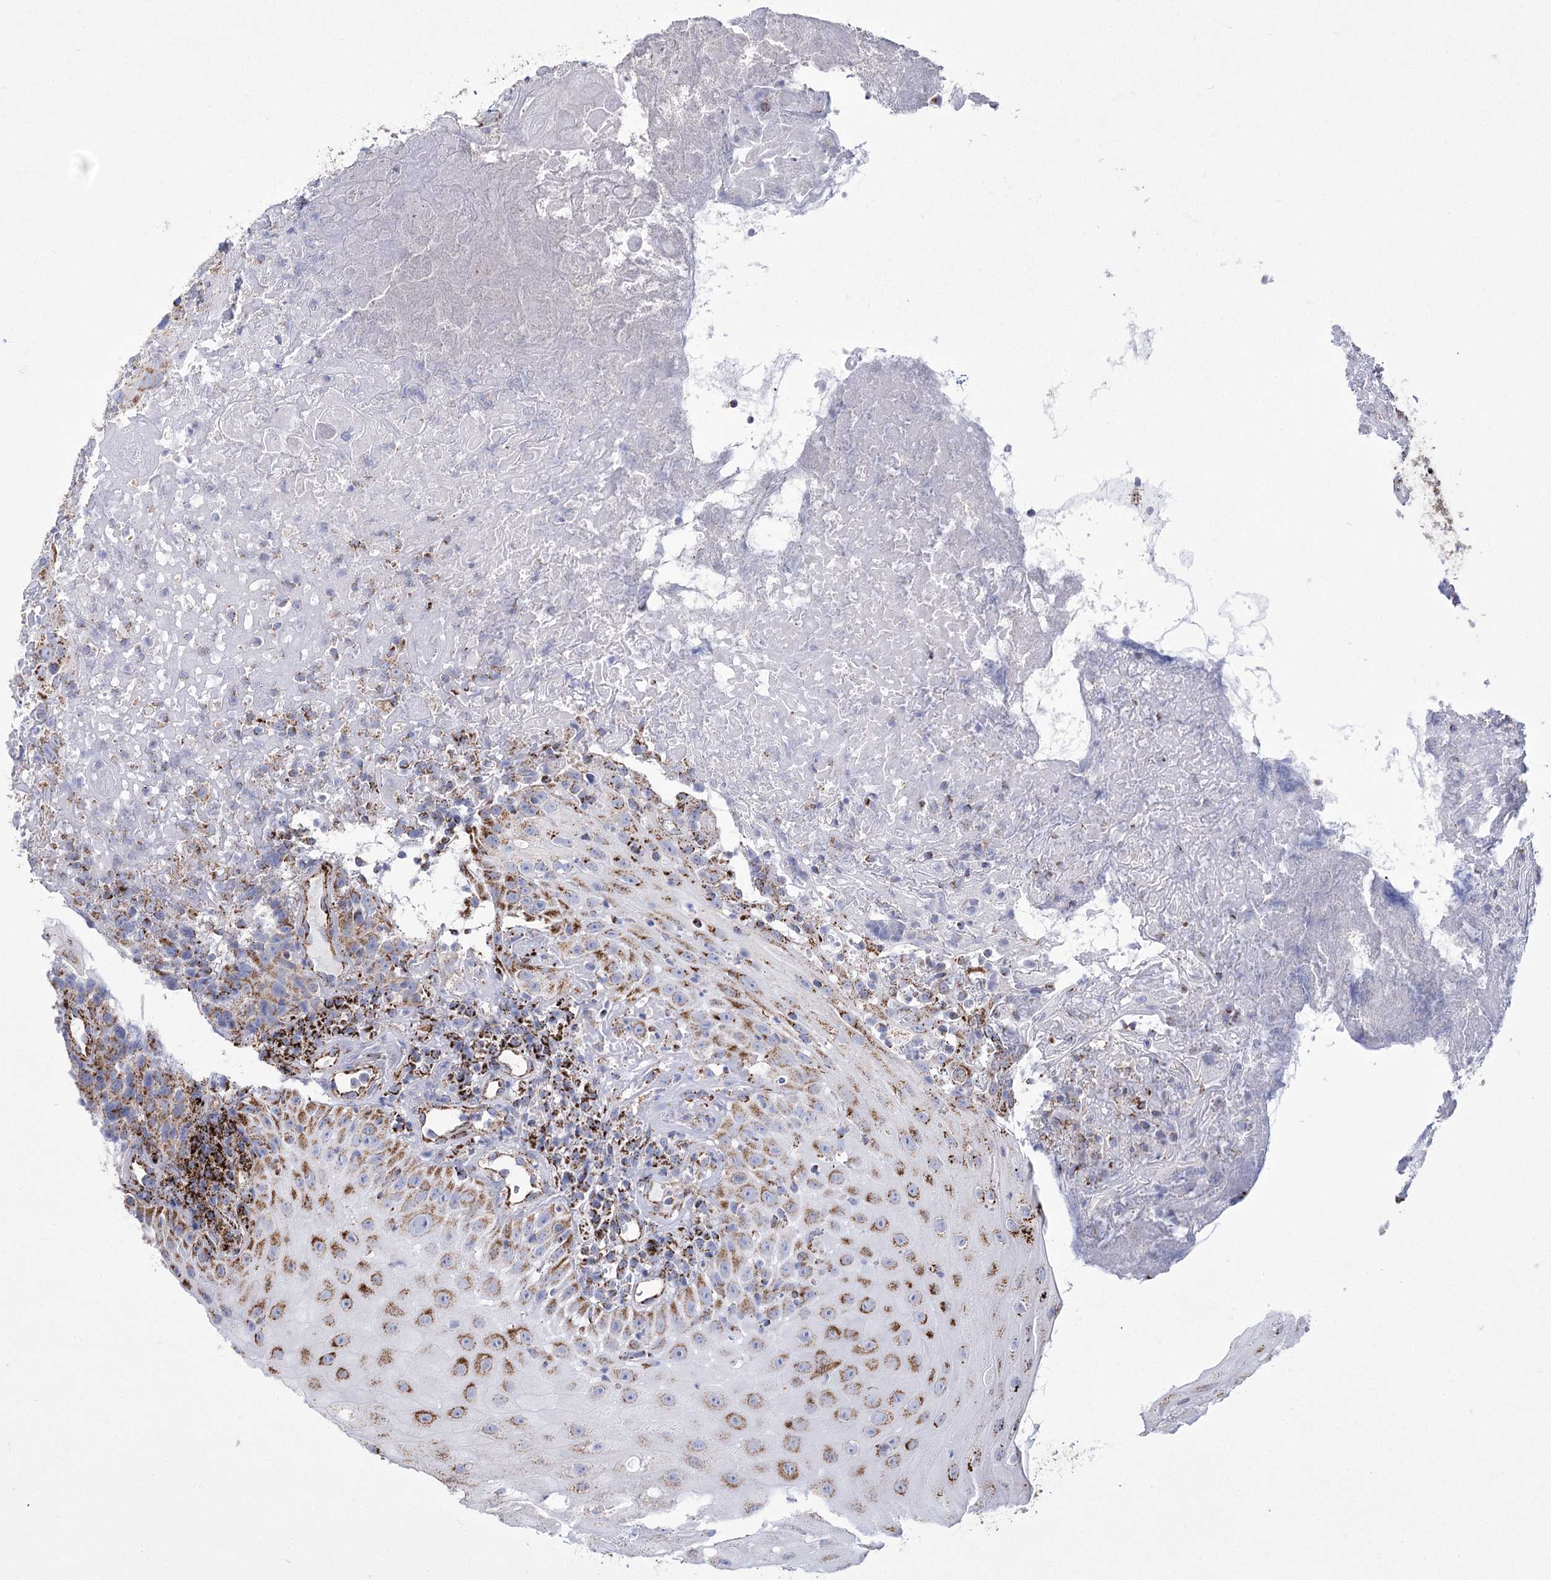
{"staining": {"intensity": "strong", "quantity": "25%-75%", "location": "cytoplasmic/membranous"}, "tissue": "oral mucosa", "cell_type": "Squamous epithelial cells", "image_type": "normal", "snomed": [{"axis": "morphology", "description": "Normal tissue, NOS"}, {"axis": "topography", "description": "Oral tissue"}], "caption": "Immunohistochemical staining of benign human oral mucosa shows 25%-75% levels of strong cytoplasmic/membranous protein positivity in approximately 25%-75% of squamous epithelial cells. The staining was performed using DAB to visualize the protein expression in brown, while the nuclei were stained in blue with hematoxylin (Magnification: 20x).", "gene": "PDHB", "patient": {"sex": "male", "age": 60}}